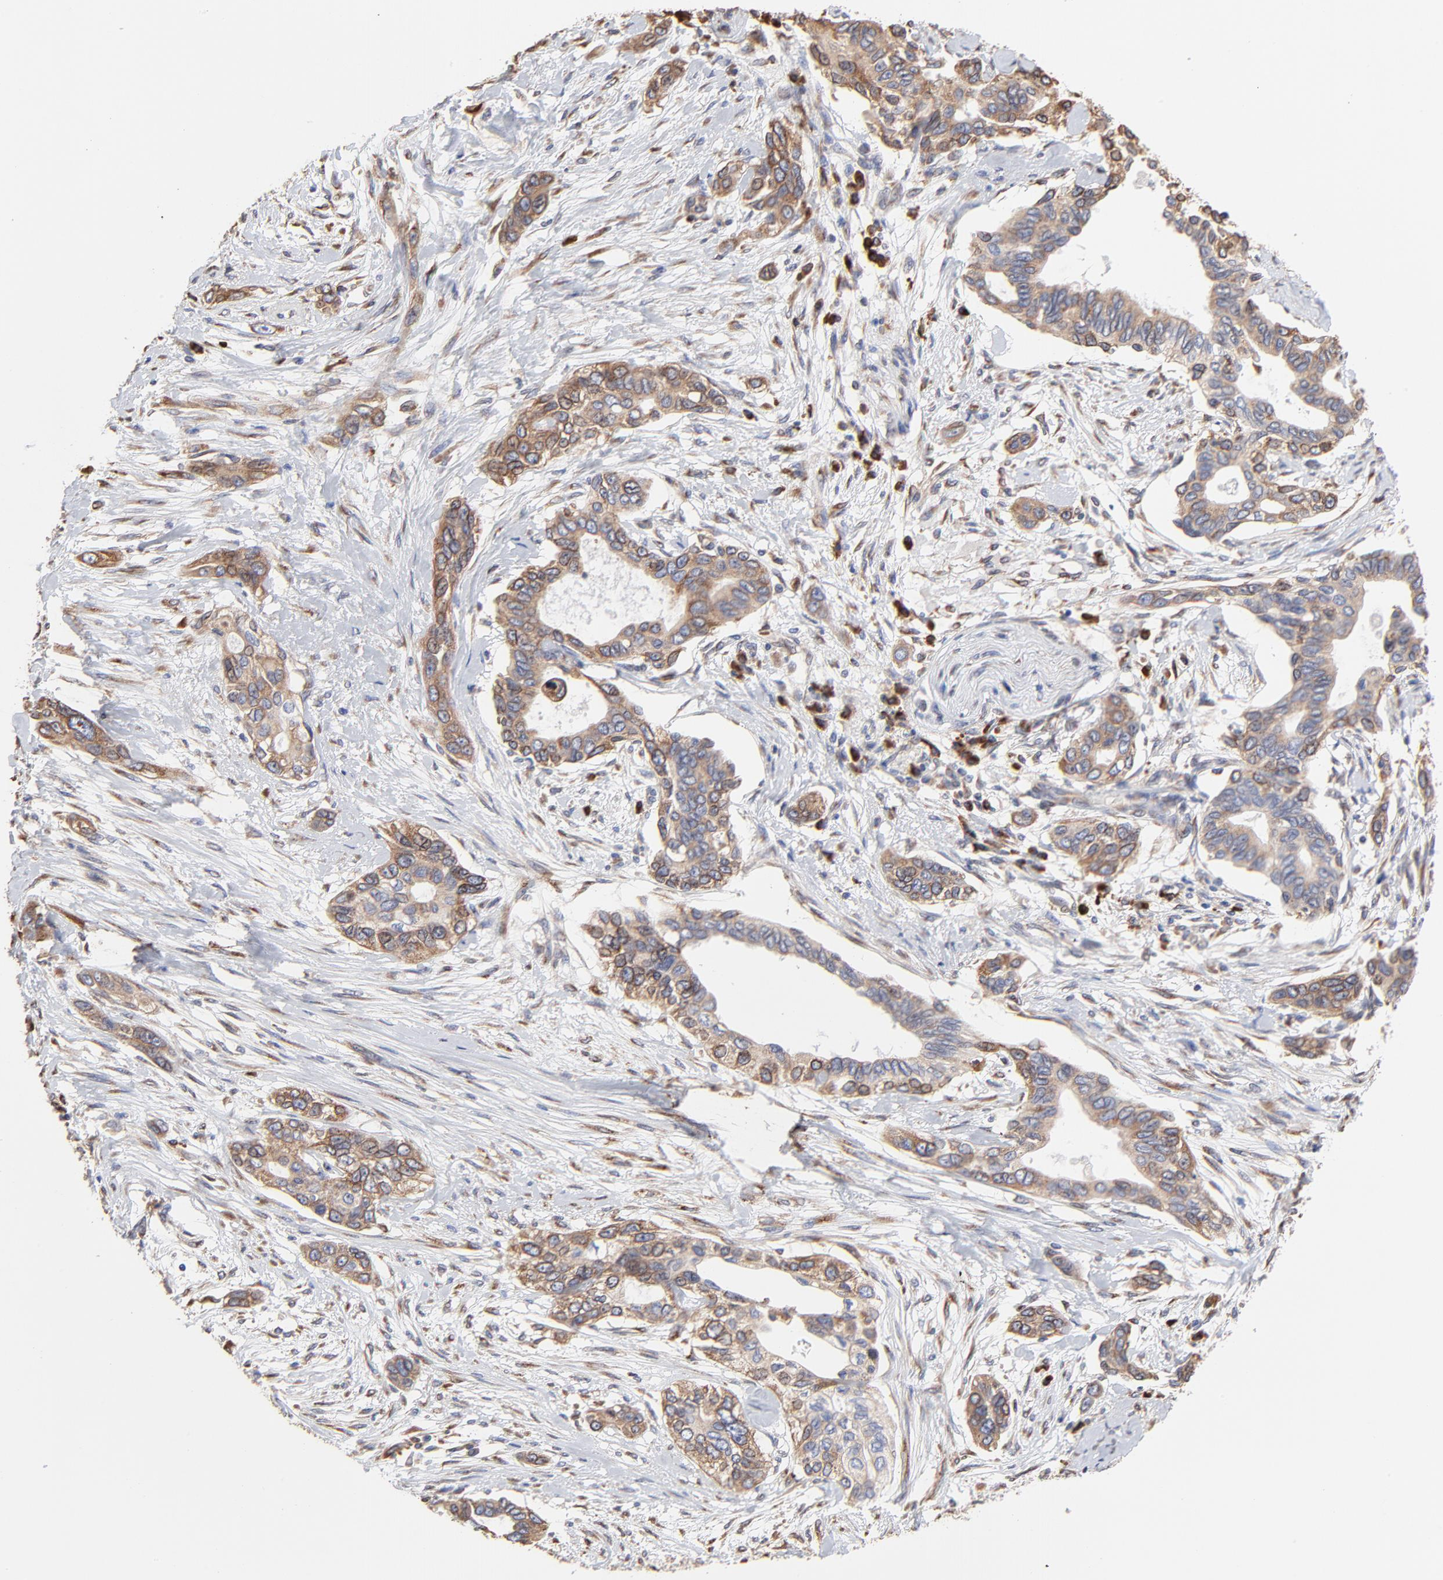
{"staining": {"intensity": "moderate", "quantity": ">75%", "location": "cytoplasmic/membranous"}, "tissue": "pancreatic cancer", "cell_type": "Tumor cells", "image_type": "cancer", "snomed": [{"axis": "morphology", "description": "Adenocarcinoma, NOS"}, {"axis": "topography", "description": "Pancreas"}], "caption": "Pancreatic adenocarcinoma stained for a protein shows moderate cytoplasmic/membranous positivity in tumor cells.", "gene": "LMAN1", "patient": {"sex": "female", "age": 60}}